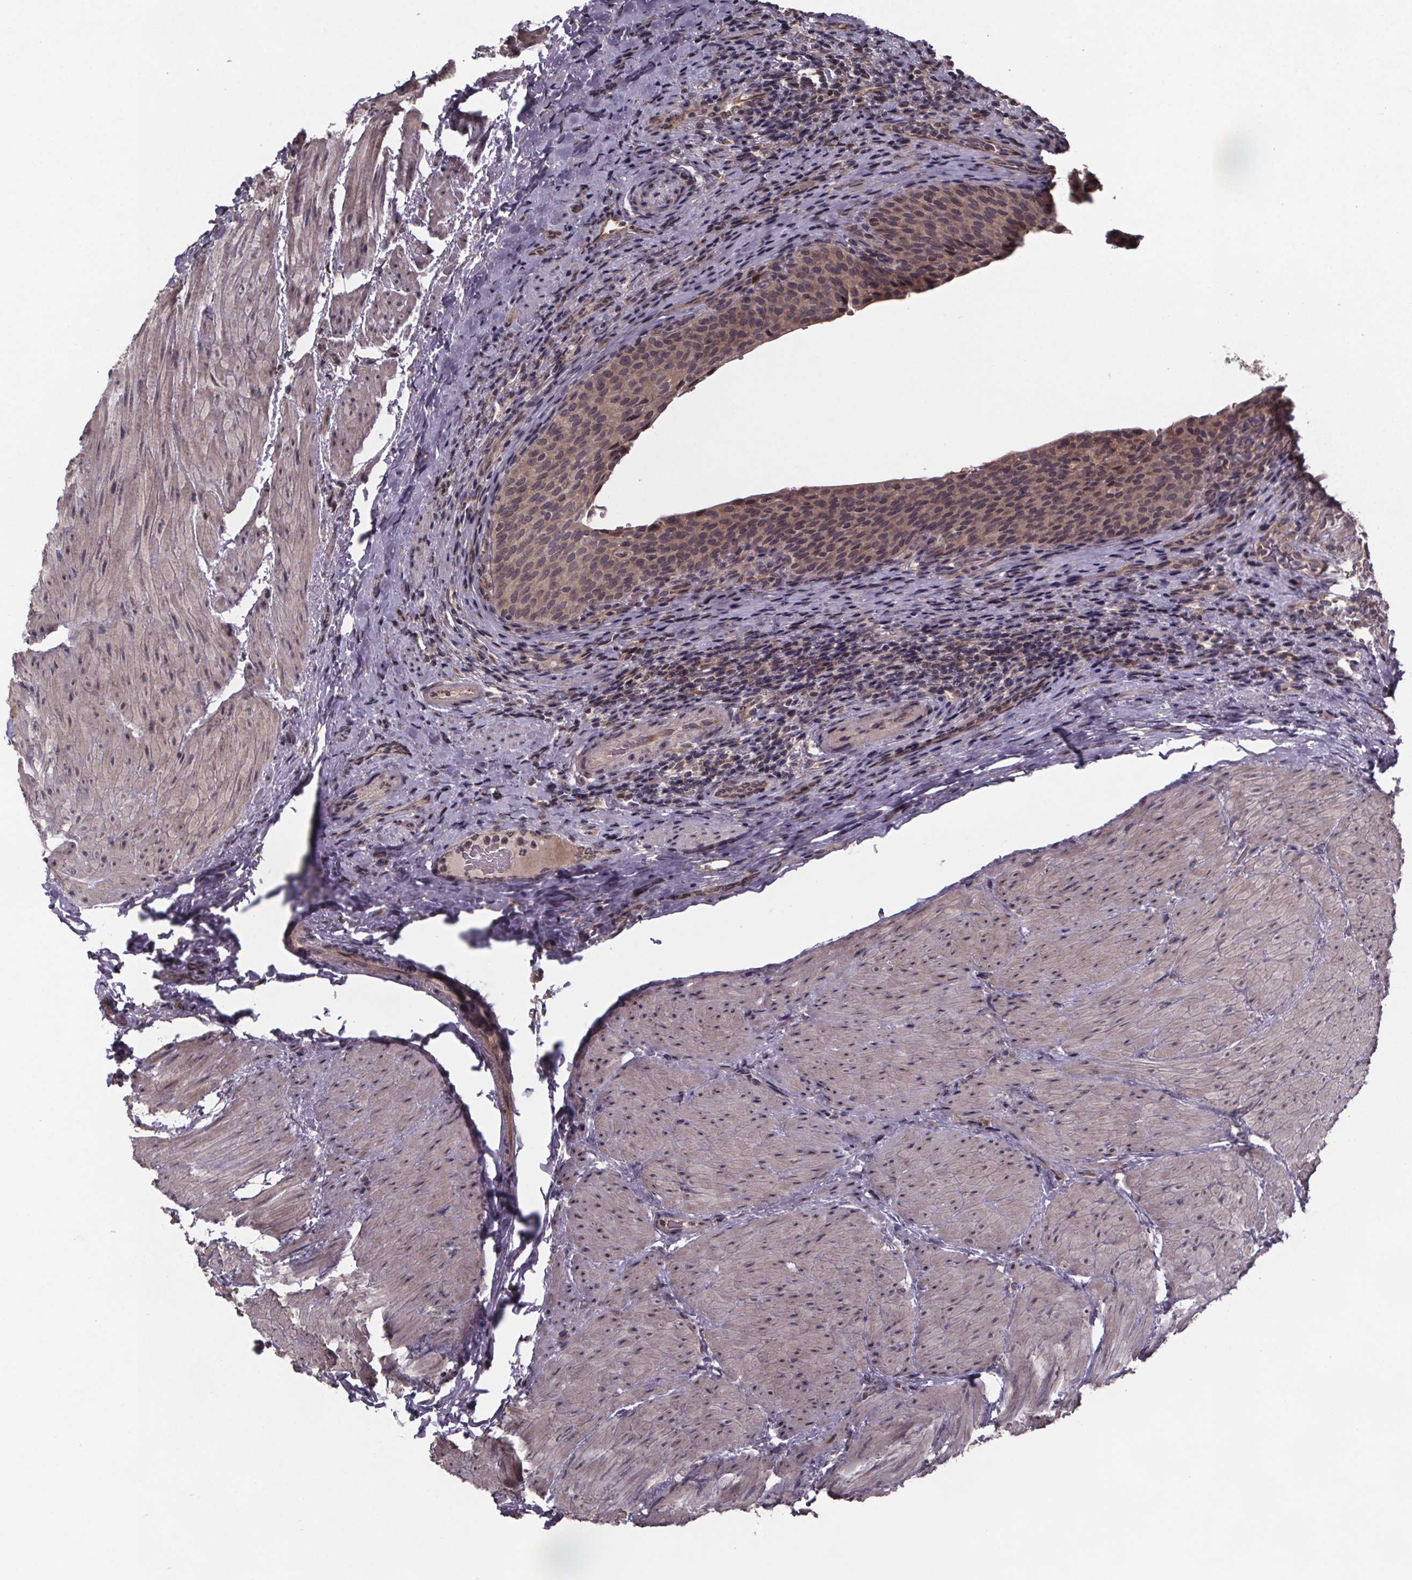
{"staining": {"intensity": "moderate", "quantity": ">75%", "location": "cytoplasmic/membranous"}, "tissue": "urinary bladder", "cell_type": "Urothelial cells", "image_type": "normal", "snomed": [{"axis": "morphology", "description": "Normal tissue, NOS"}, {"axis": "topography", "description": "Urinary bladder"}, {"axis": "topography", "description": "Peripheral nerve tissue"}], "caption": "DAB immunohistochemical staining of unremarkable urinary bladder reveals moderate cytoplasmic/membranous protein expression in about >75% of urothelial cells.", "gene": "SAT1", "patient": {"sex": "male", "age": 66}}